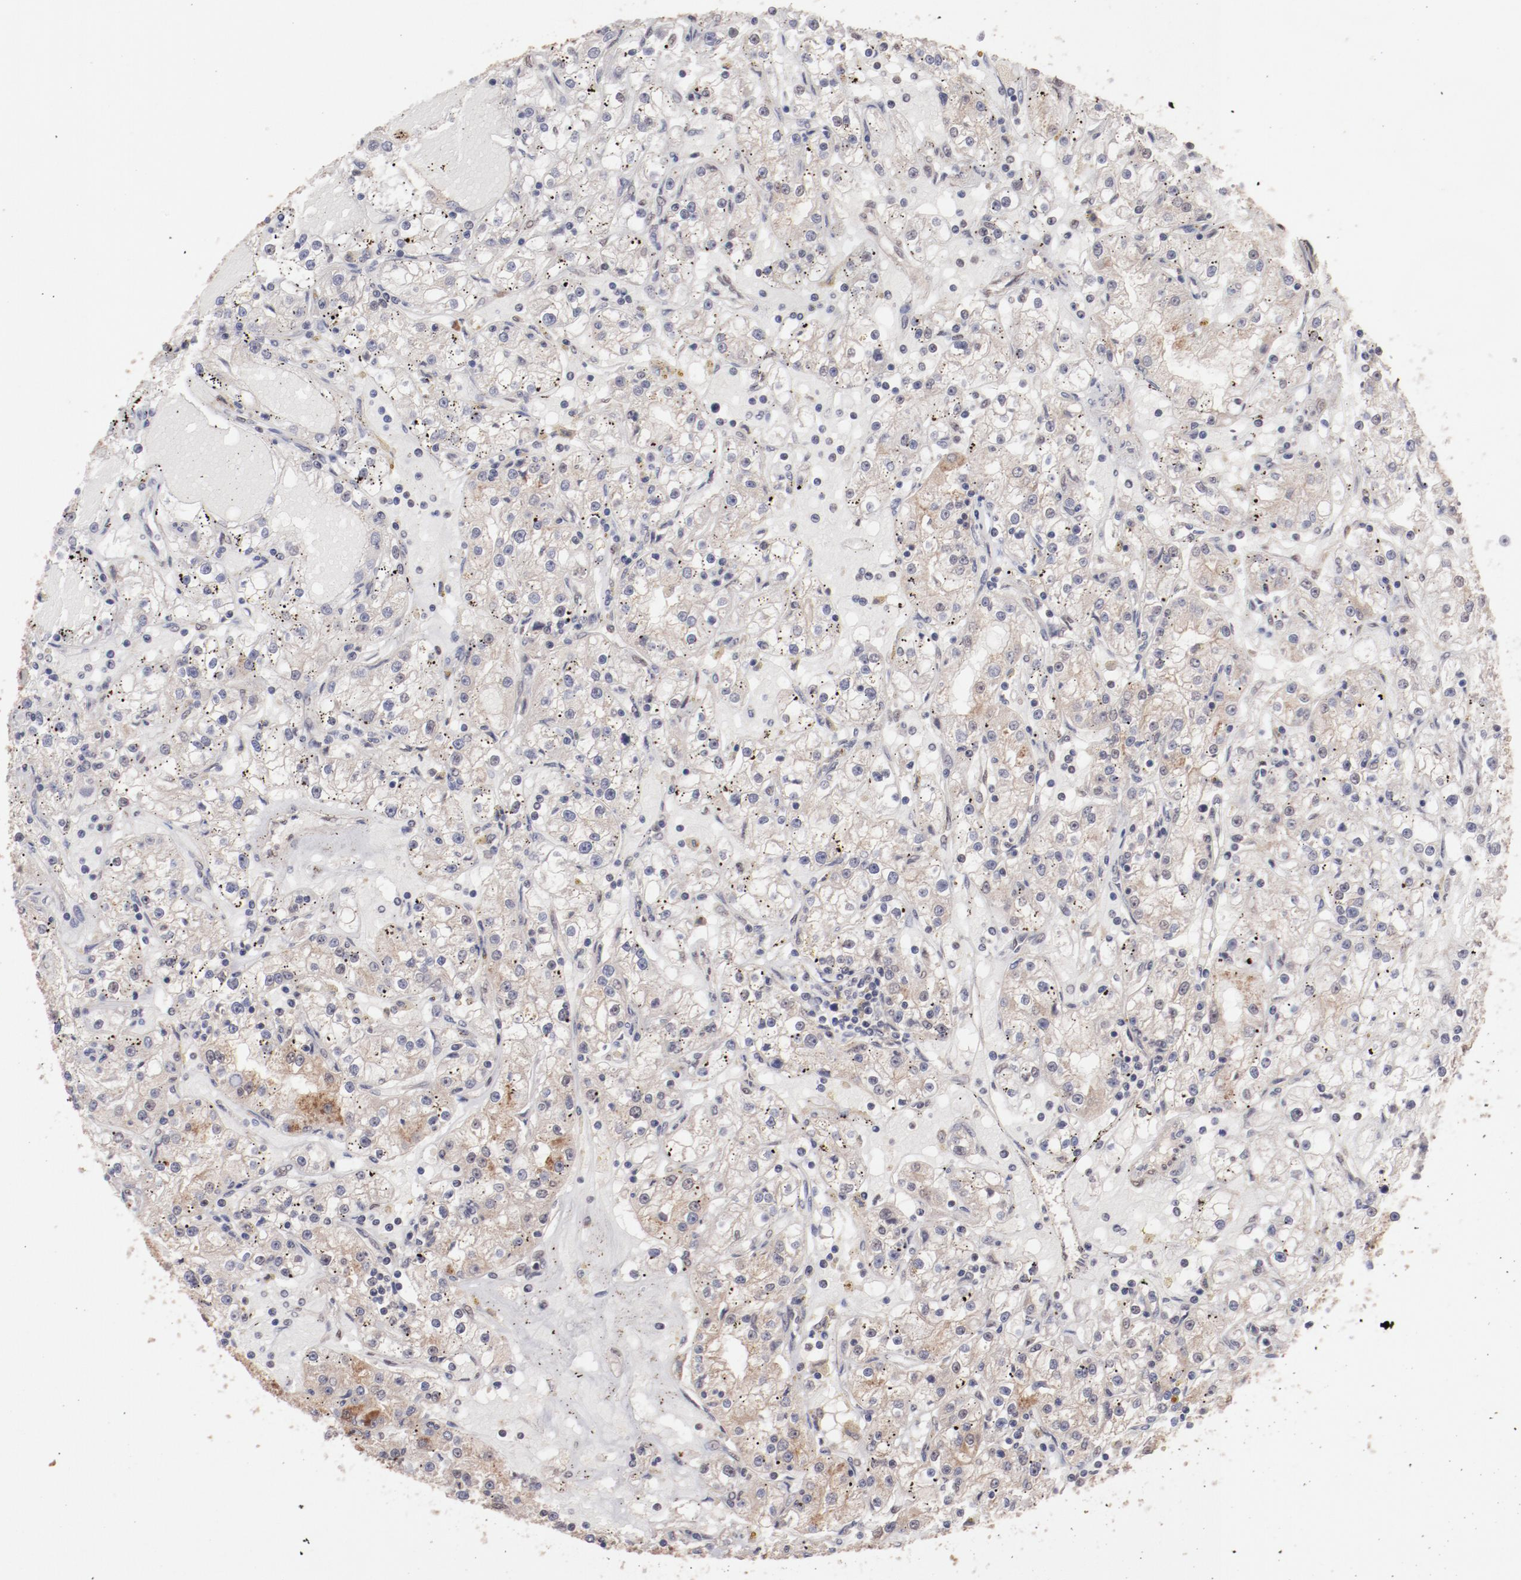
{"staining": {"intensity": "weak", "quantity": "<25%", "location": "cytoplasmic/membranous"}, "tissue": "renal cancer", "cell_type": "Tumor cells", "image_type": "cancer", "snomed": [{"axis": "morphology", "description": "Adenocarcinoma, NOS"}, {"axis": "topography", "description": "Kidney"}], "caption": "Renal cancer was stained to show a protein in brown. There is no significant expression in tumor cells.", "gene": "CLOCK", "patient": {"sex": "male", "age": 56}}